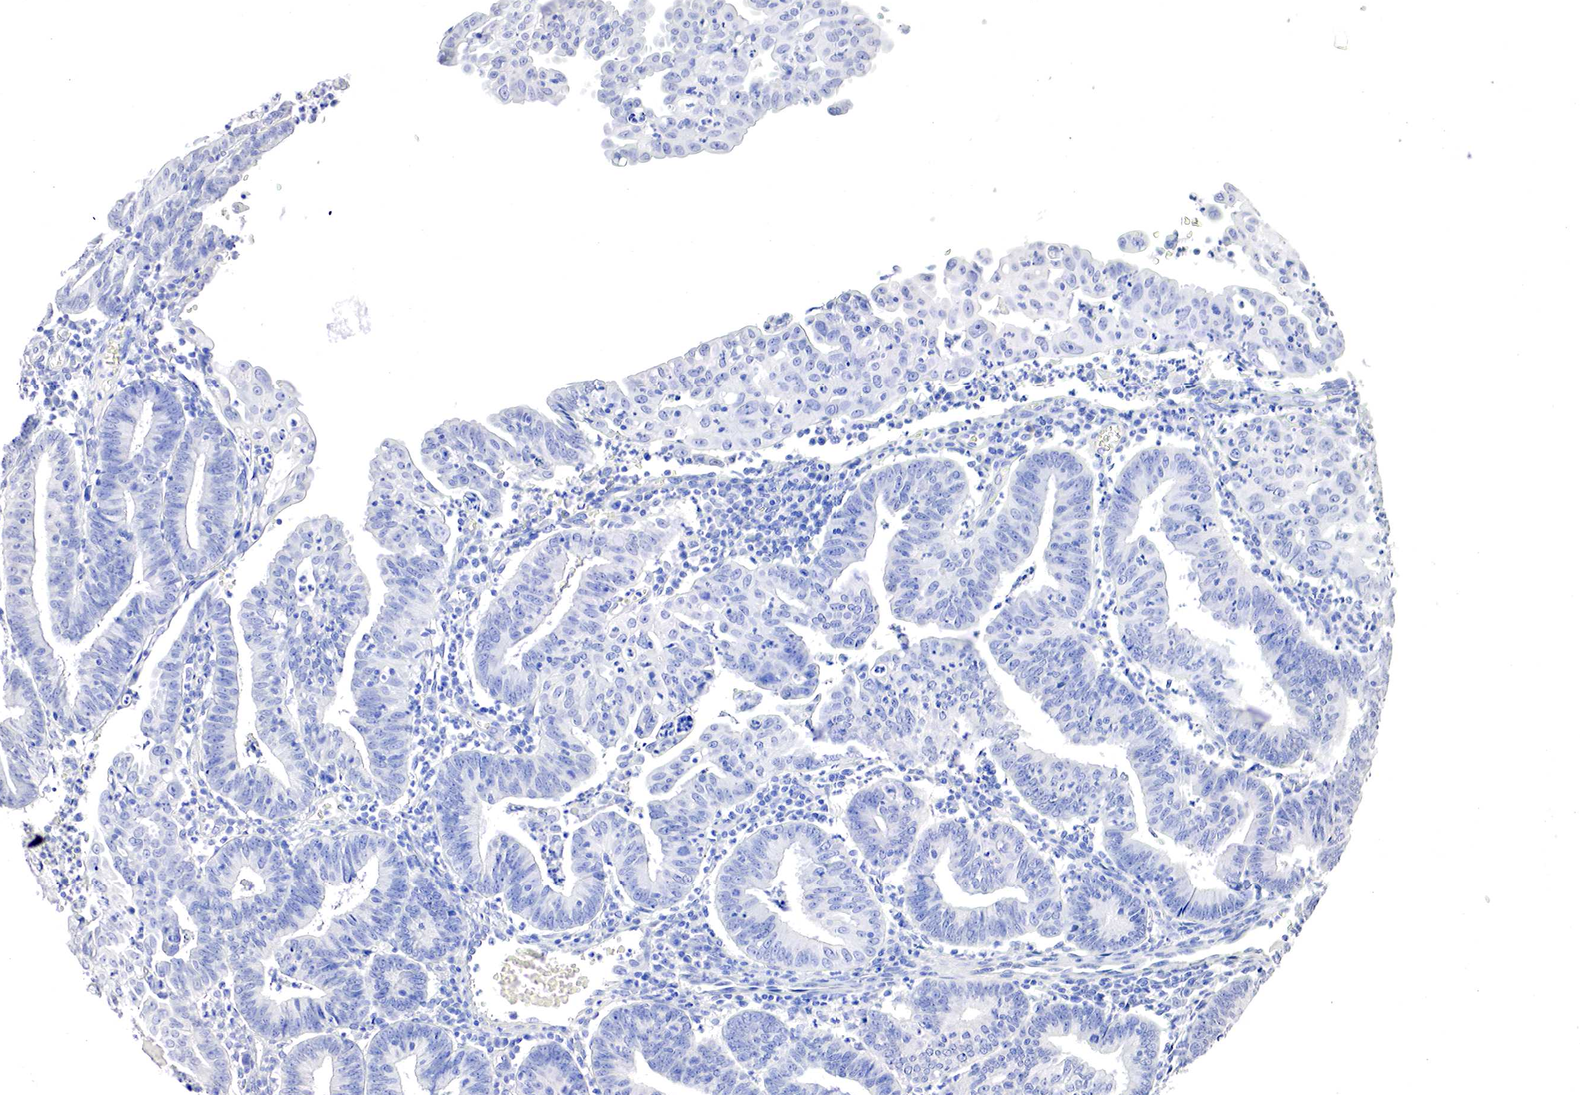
{"staining": {"intensity": "negative", "quantity": "none", "location": "none"}, "tissue": "endometrial cancer", "cell_type": "Tumor cells", "image_type": "cancer", "snomed": [{"axis": "morphology", "description": "Adenocarcinoma, NOS"}, {"axis": "topography", "description": "Endometrium"}], "caption": "Adenocarcinoma (endometrial) was stained to show a protein in brown. There is no significant positivity in tumor cells.", "gene": "OTC", "patient": {"sex": "female", "age": 60}}